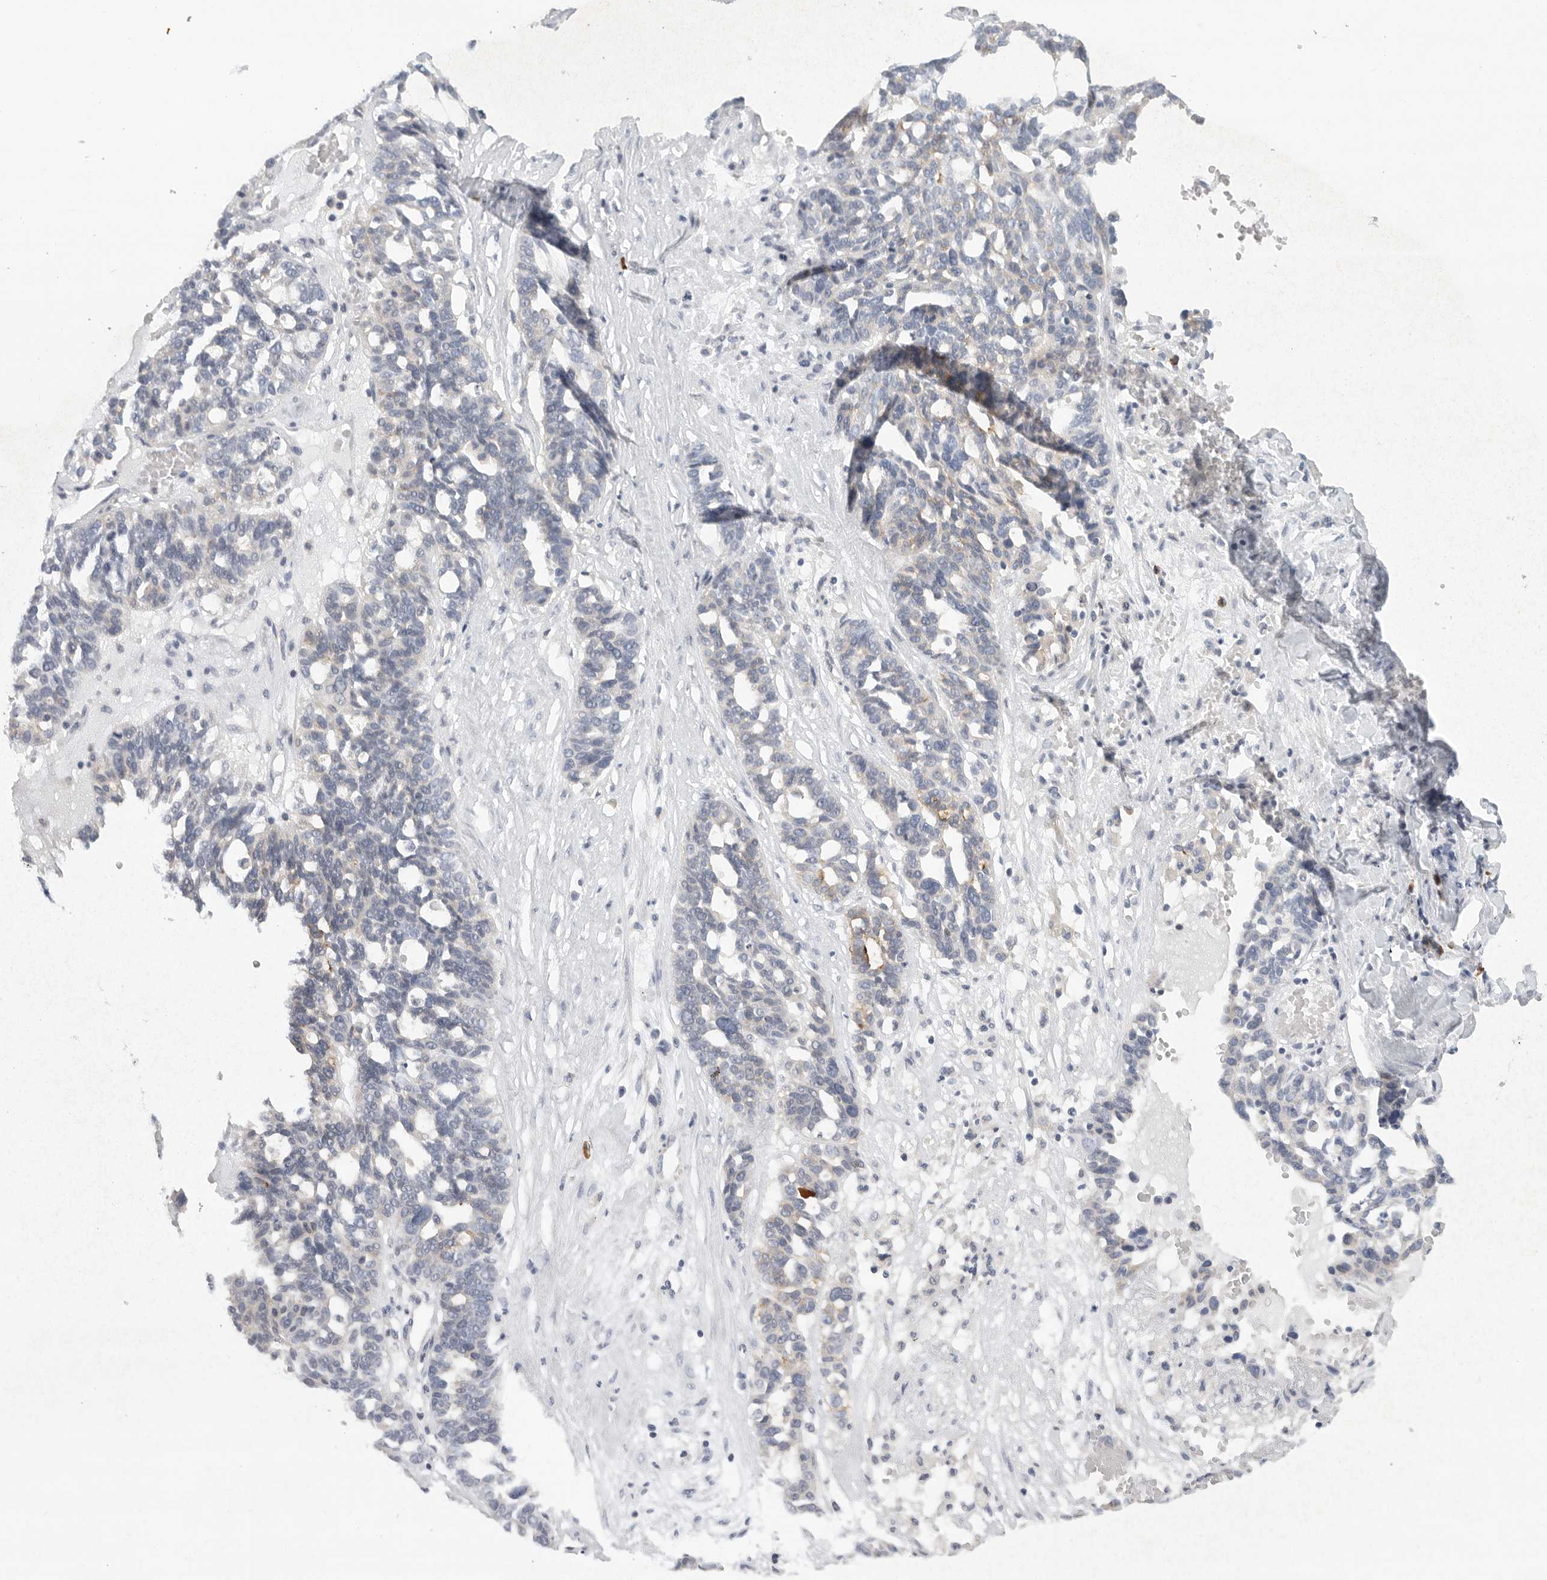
{"staining": {"intensity": "weak", "quantity": "<25%", "location": "cytoplasmic/membranous"}, "tissue": "ovarian cancer", "cell_type": "Tumor cells", "image_type": "cancer", "snomed": [{"axis": "morphology", "description": "Cystadenocarcinoma, serous, NOS"}, {"axis": "topography", "description": "Ovary"}], "caption": "A high-resolution histopathology image shows immunohistochemistry (IHC) staining of ovarian cancer, which exhibits no significant positivity in tumor cells.", "gene": "TMEM69", "patient": {"sex": "female", "age": 59}}